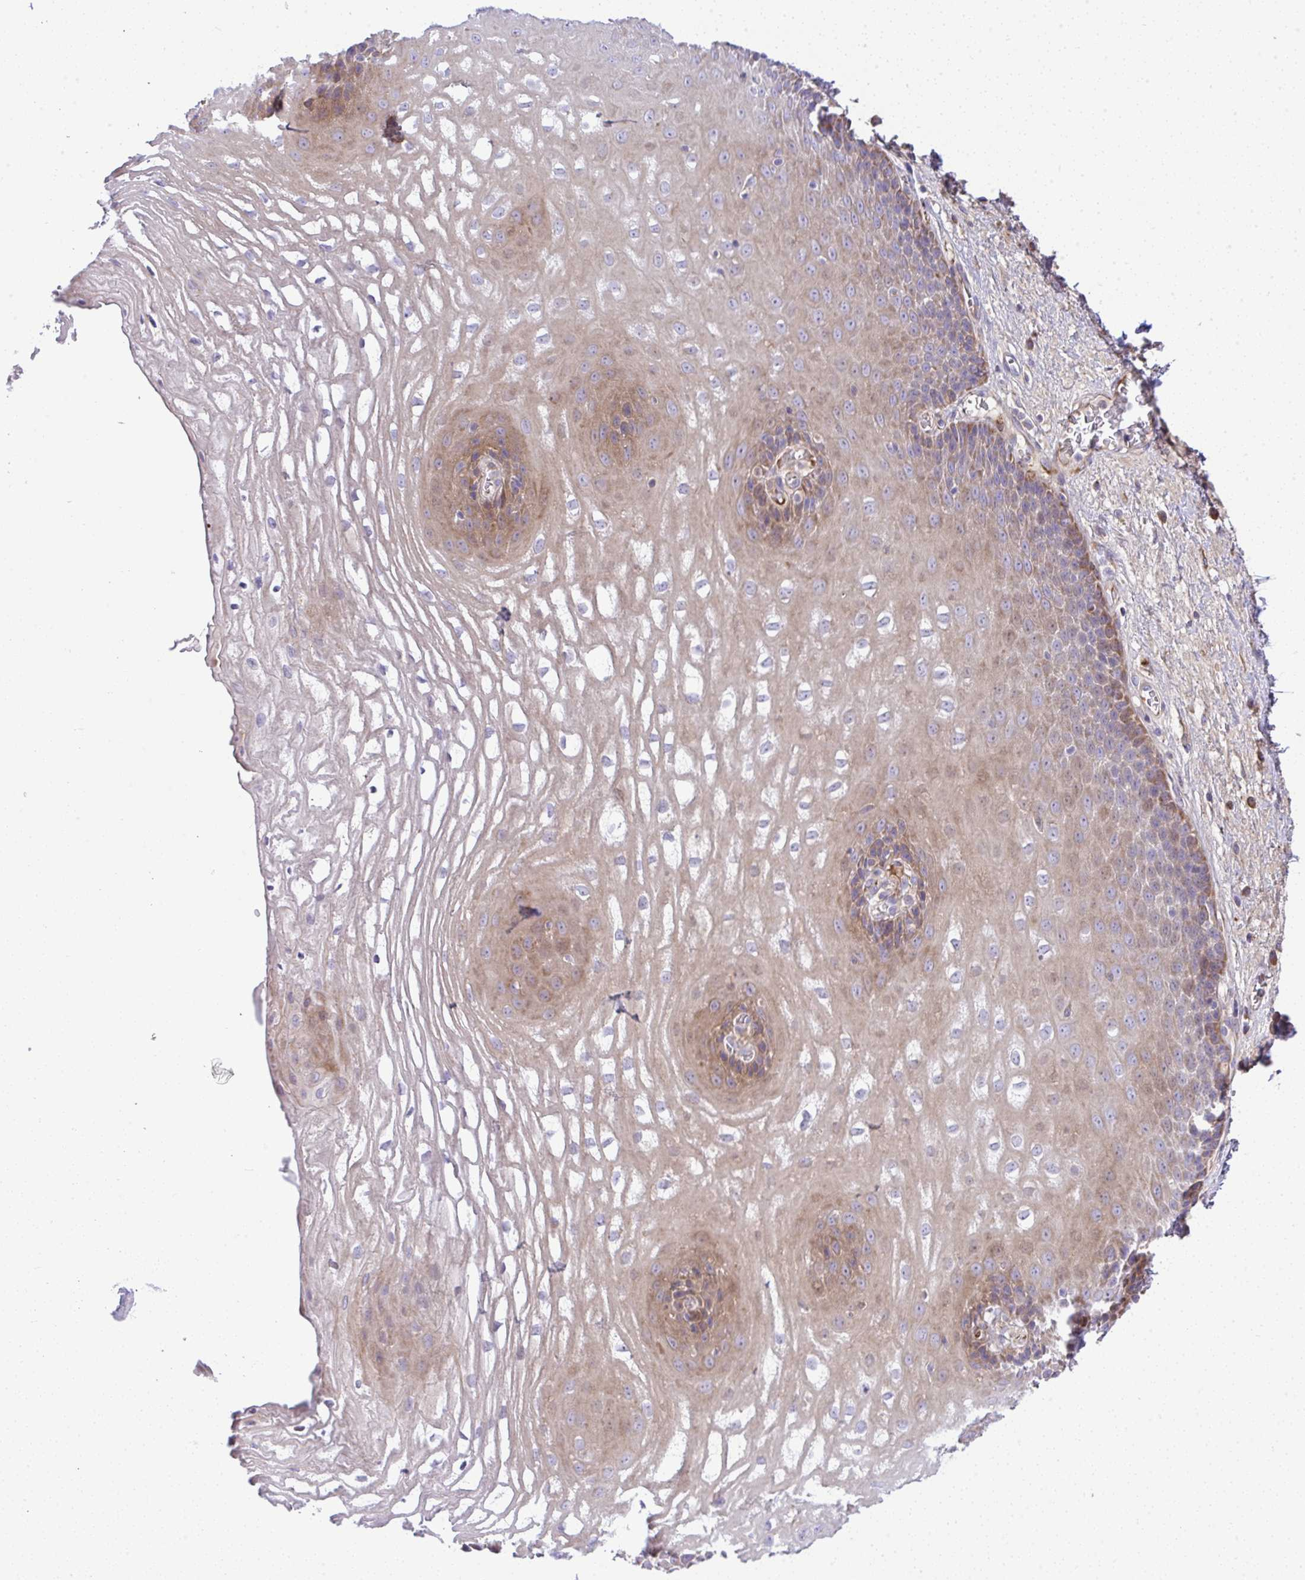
{"staining": {"intensity": "weak", "quantity": "<25%", "location": "cytoplasmic/membranous"}, "tissue": "esophagus", "cell_type": "Squamous epithelial cells", "image_type": "normal", "snomed": [{"axis": "morphology", "description": "Normal tissue, NOS"}, {"axis": "topography", "description": "Esophagus"}], "caption": "Image shows no significant protein positivity in squamous epithelial cells of benign esophagus. (DAB (3,3'-diaminobenzidine) immunohistochemistry (IHC), high magnification).", "gene": "GRID2", "patient": {"sex": "male", "age": 62}}